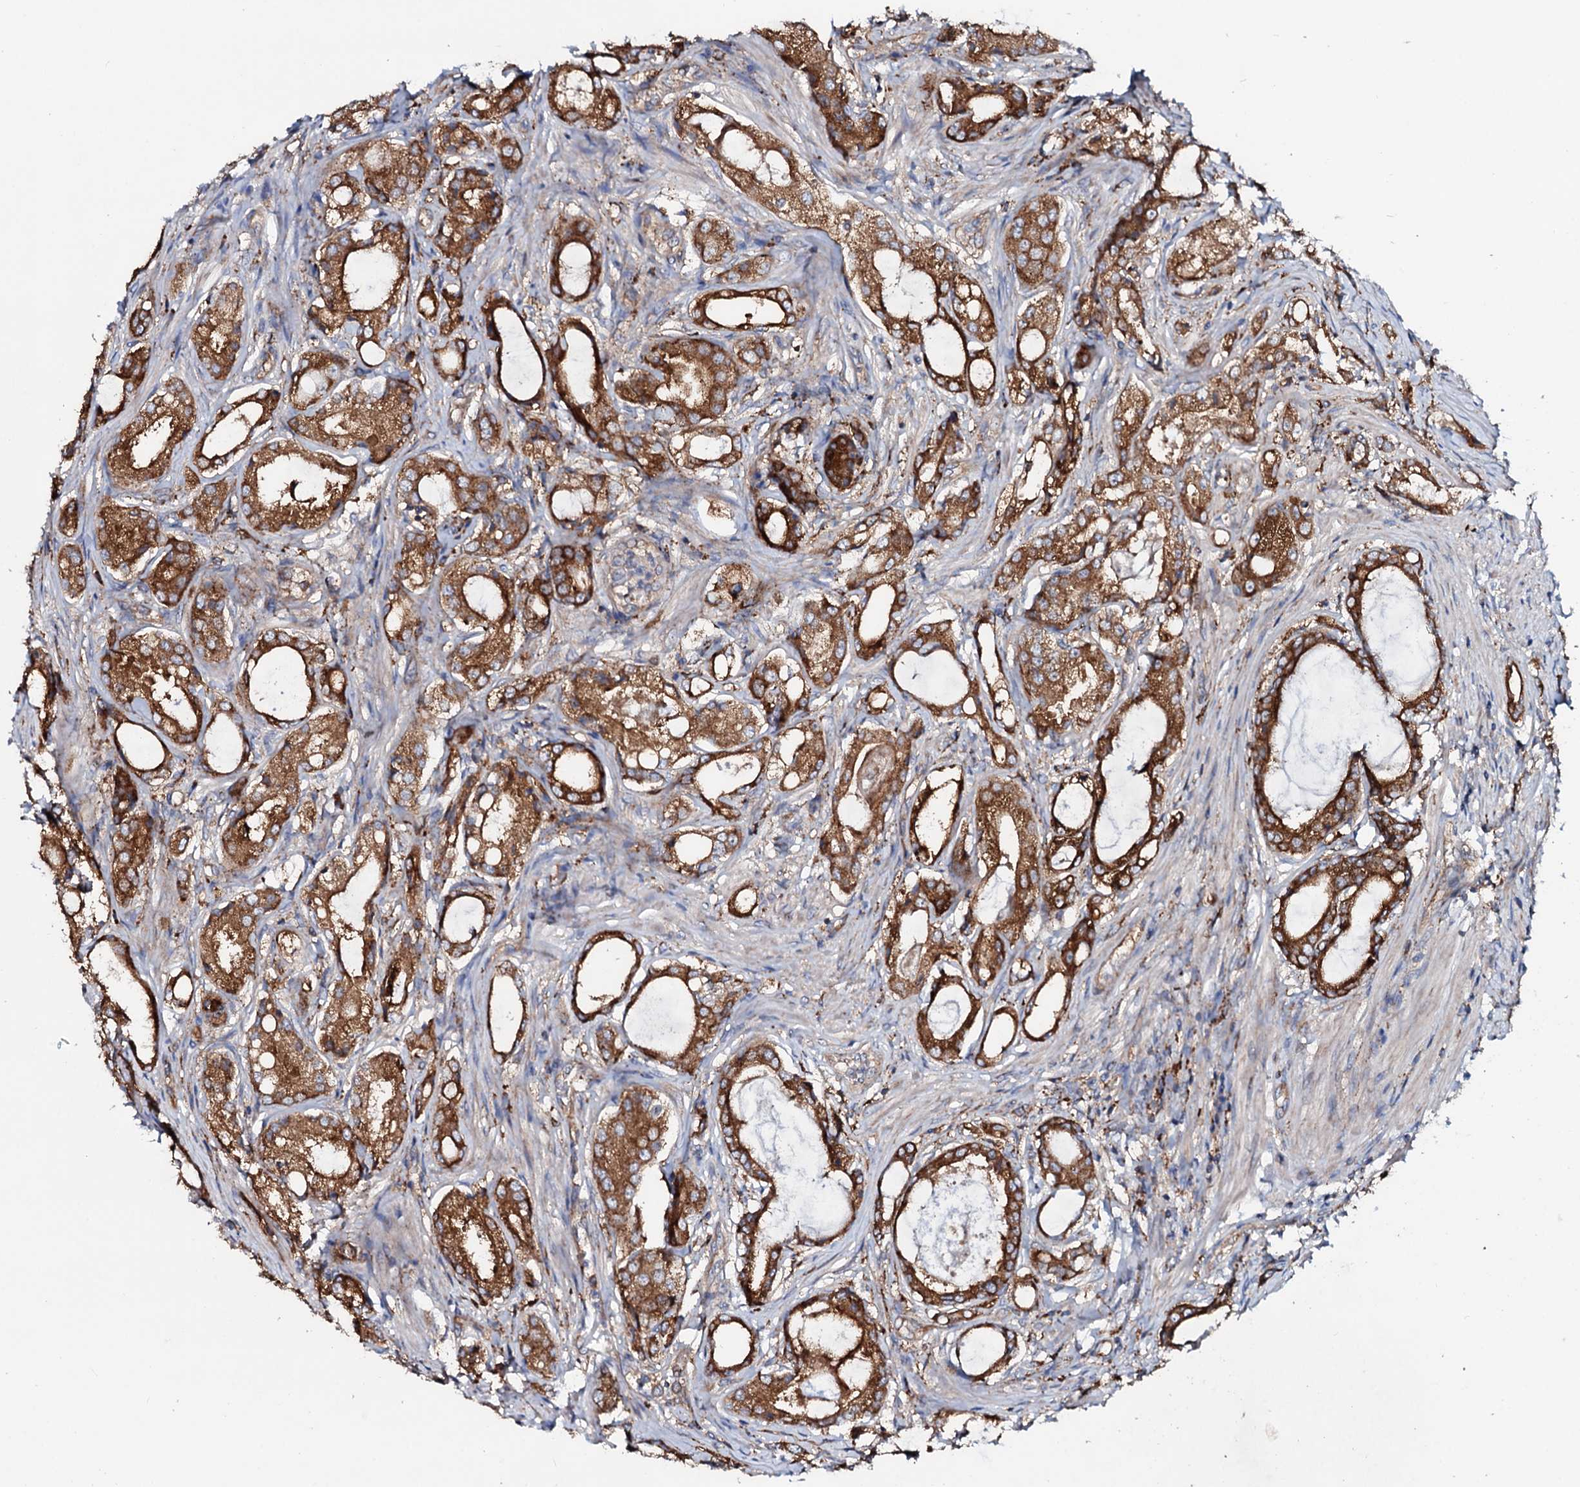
{"staining": {"intensity": "moderate", "quantity": ">75%", "location": "cytoplasmic/membranous"}, "tissue": "prostate cancer", "cell_type": "Tumor cells", "image_type": "cancer", "snomed": [{"axis": "morphology", "description": "Adenocarcinoma, Low grade"}, {"axis": "topography", "description": "Prostate"}], "caption": "Prostate cancer stained with DAB immunohistochemistry demonstrates medium levels of moderate cytoplasmic/membranous positivity in approximately >75% of tumor cells.", "gene": "P2RX4", "patient": {"sex": "male", "age": 68}}